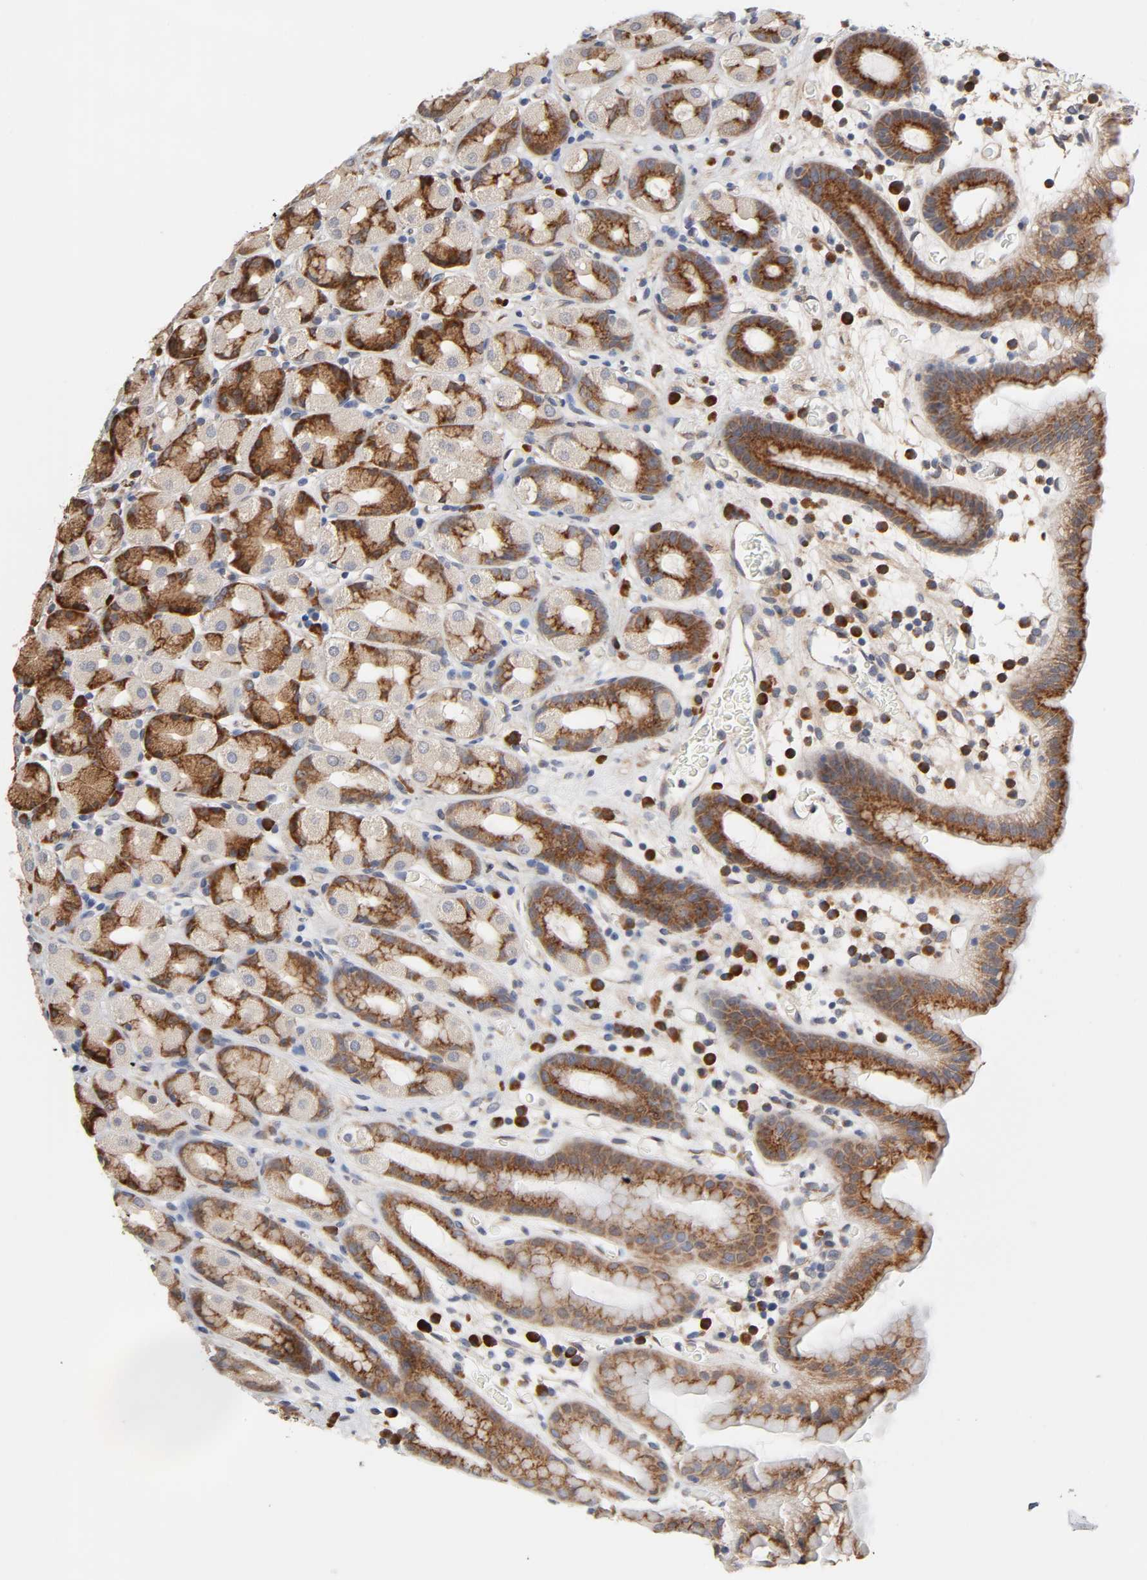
{"staining": {"intensity": "strong", "quantity": "25%-75%", "location": "cytoplasmic/membranous"}, "tissue": "stomach", "cell_type": "Glandular cells", "image_type": "normal", "snomed": [{"axis": "morphology", "description": "Normal tissue, NOS"}, {"axis": "topography", "description": "Stomach, upper"}], "caption": "IHC photomicrograph of benign stomach: stomach stained using IHC reveals high levels of strong protein expression localized specifically in the cytoplasmic/membranous of glandular cells, appearing as a cytoplasmic/membranous brown color.", "gene": "HDLBP", "patient": {"sex": "male", "age": 68}}